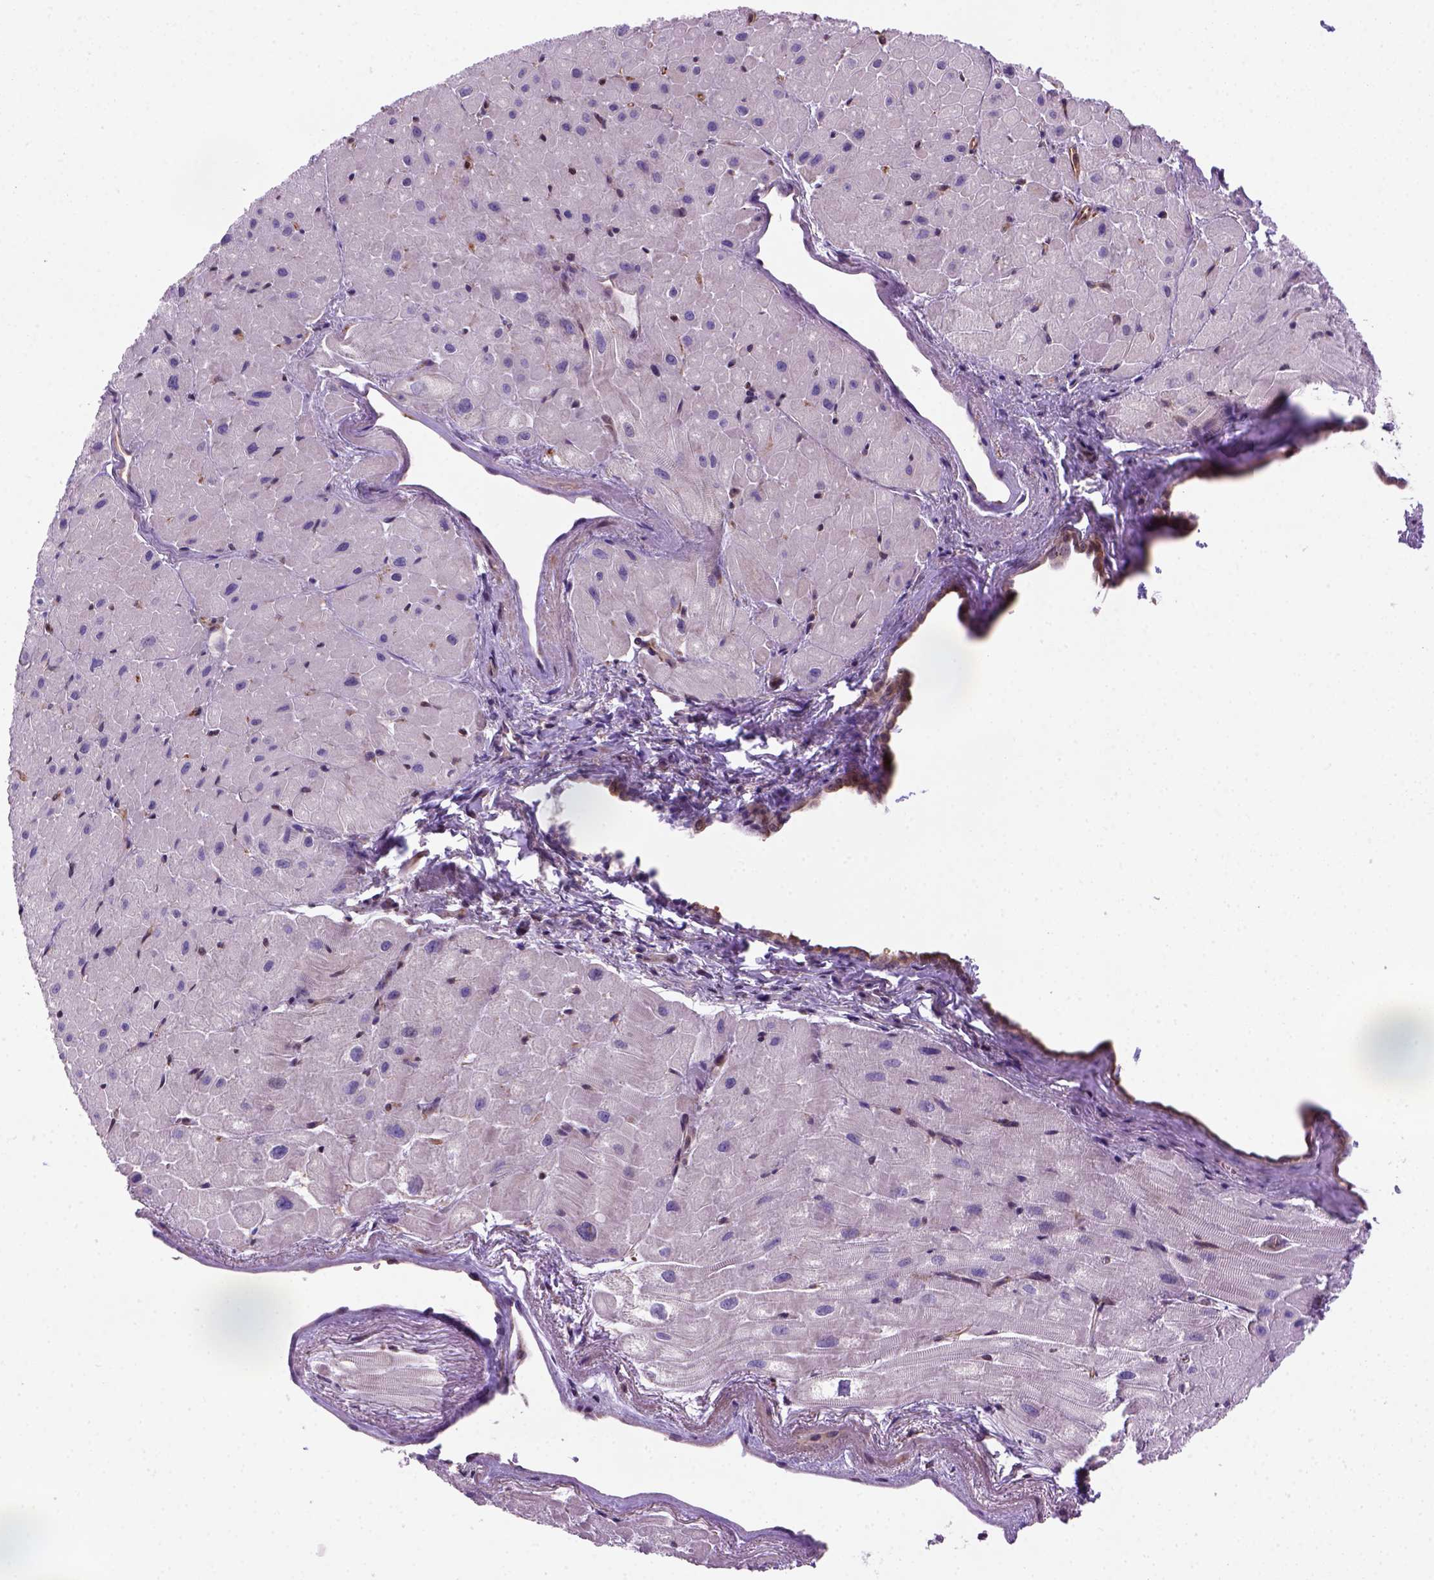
{"staining": {"intensity": "weak", "quantity": "<25%", "location": "cytoplasmic/membranous"}, "tissue": "heart muscle", "cell_type": "Cardiomyocytes", "image_type": "normal", "snomed": [{"axis": "morphology", "description": "Normal tissue, NOS"}, {"axis": "topography", "description": "Heart"}], "caption": "IHC of benign heart muscle demonstrates no staining in cardiomyocytes.", "gene": "MGMT", "patient": {"sex": "male", "age": 62}}